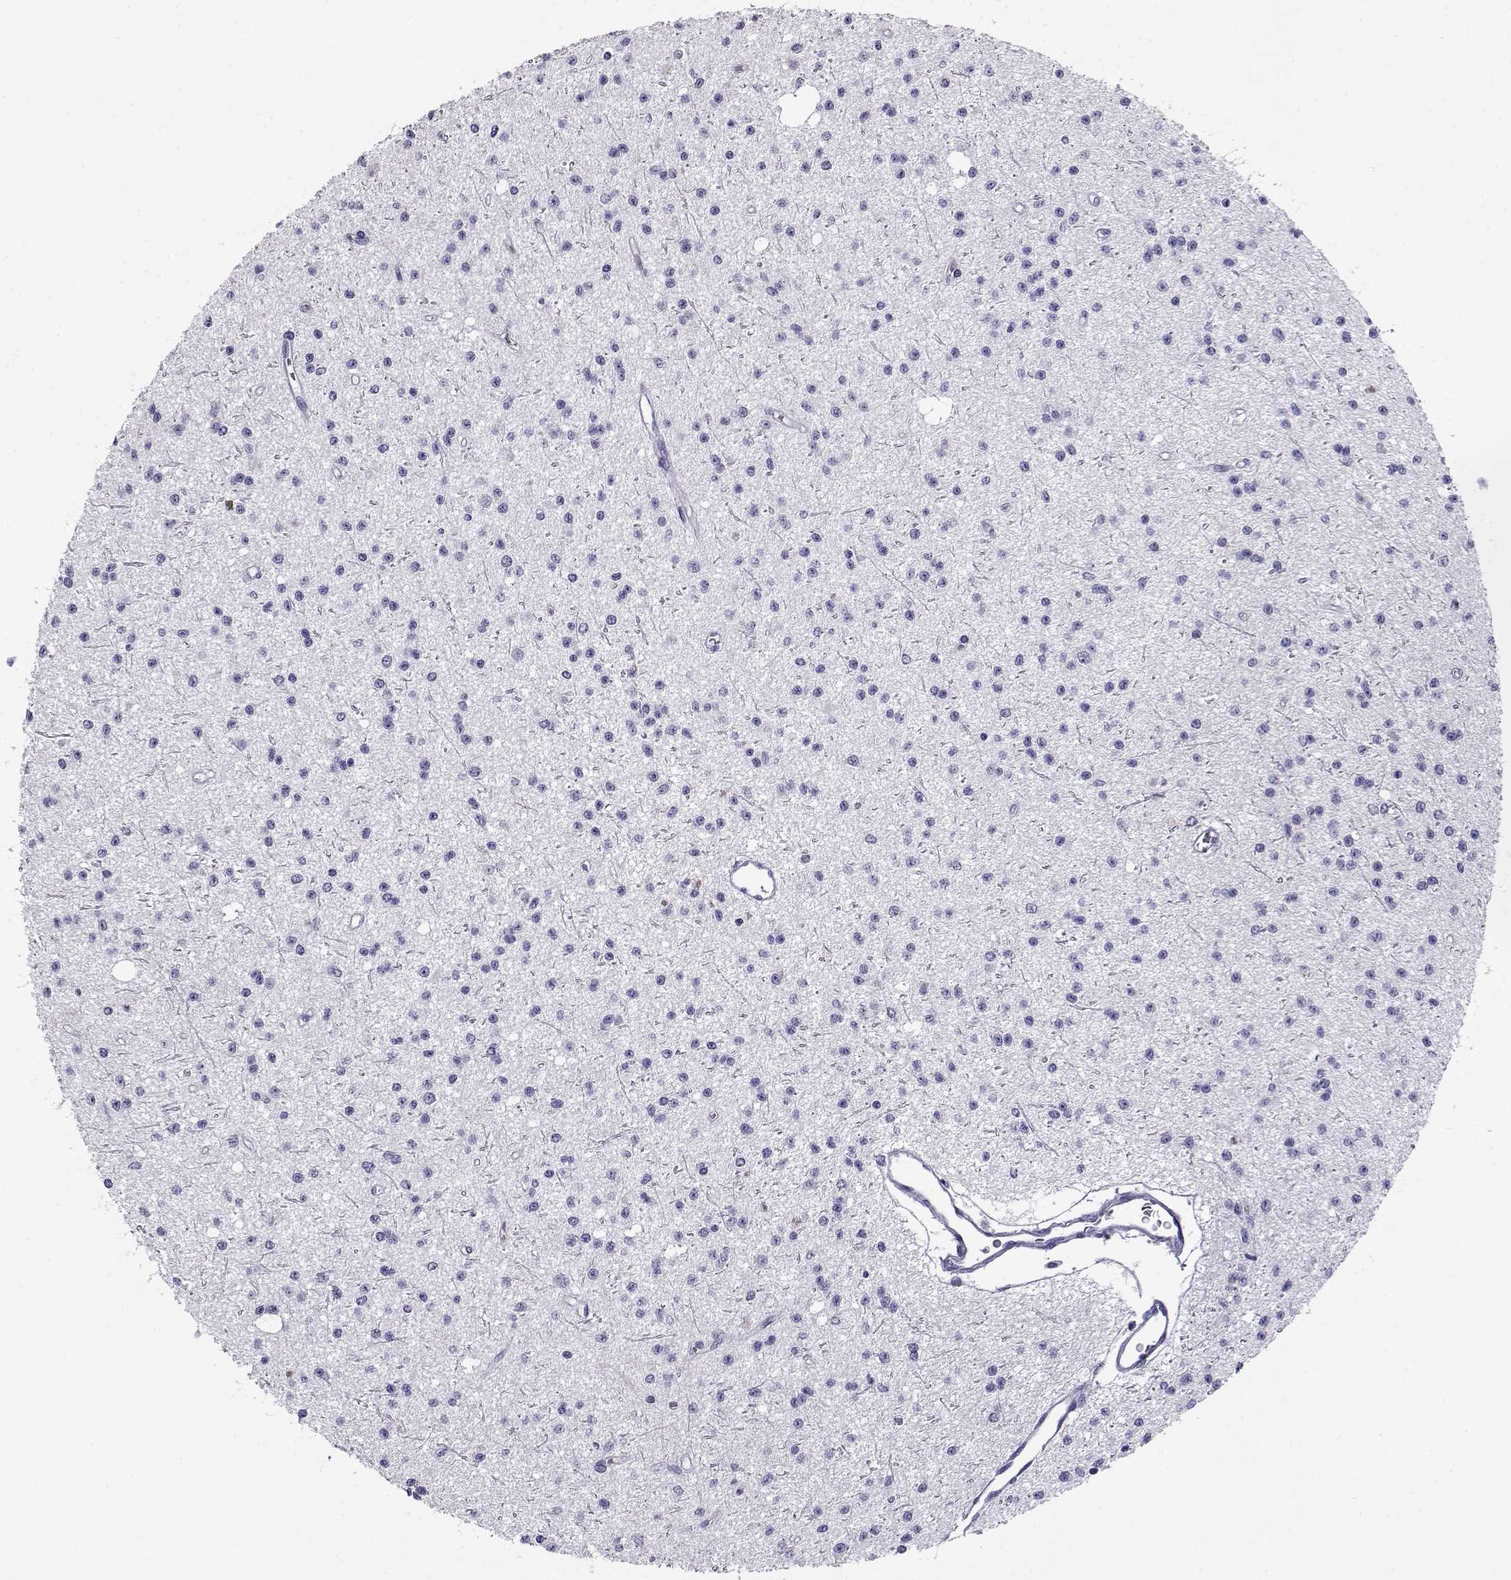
{"staining": {"intensity": "negative", "quantity": "none", "location": "none"}, "tissue": "glioma", "cell_type": "Tumor cells", "image_type": "cancer", "snomed": [{"axis": "morphology", "description": "Glioma, malignant, Low grade"}, {"axis": "topography", "description": "Brain"}], "caption": "Tumor cells show no significant positivity in glioma.", "gene": "RHOXF2", "patient": {"sex": "male", "age": 27}}